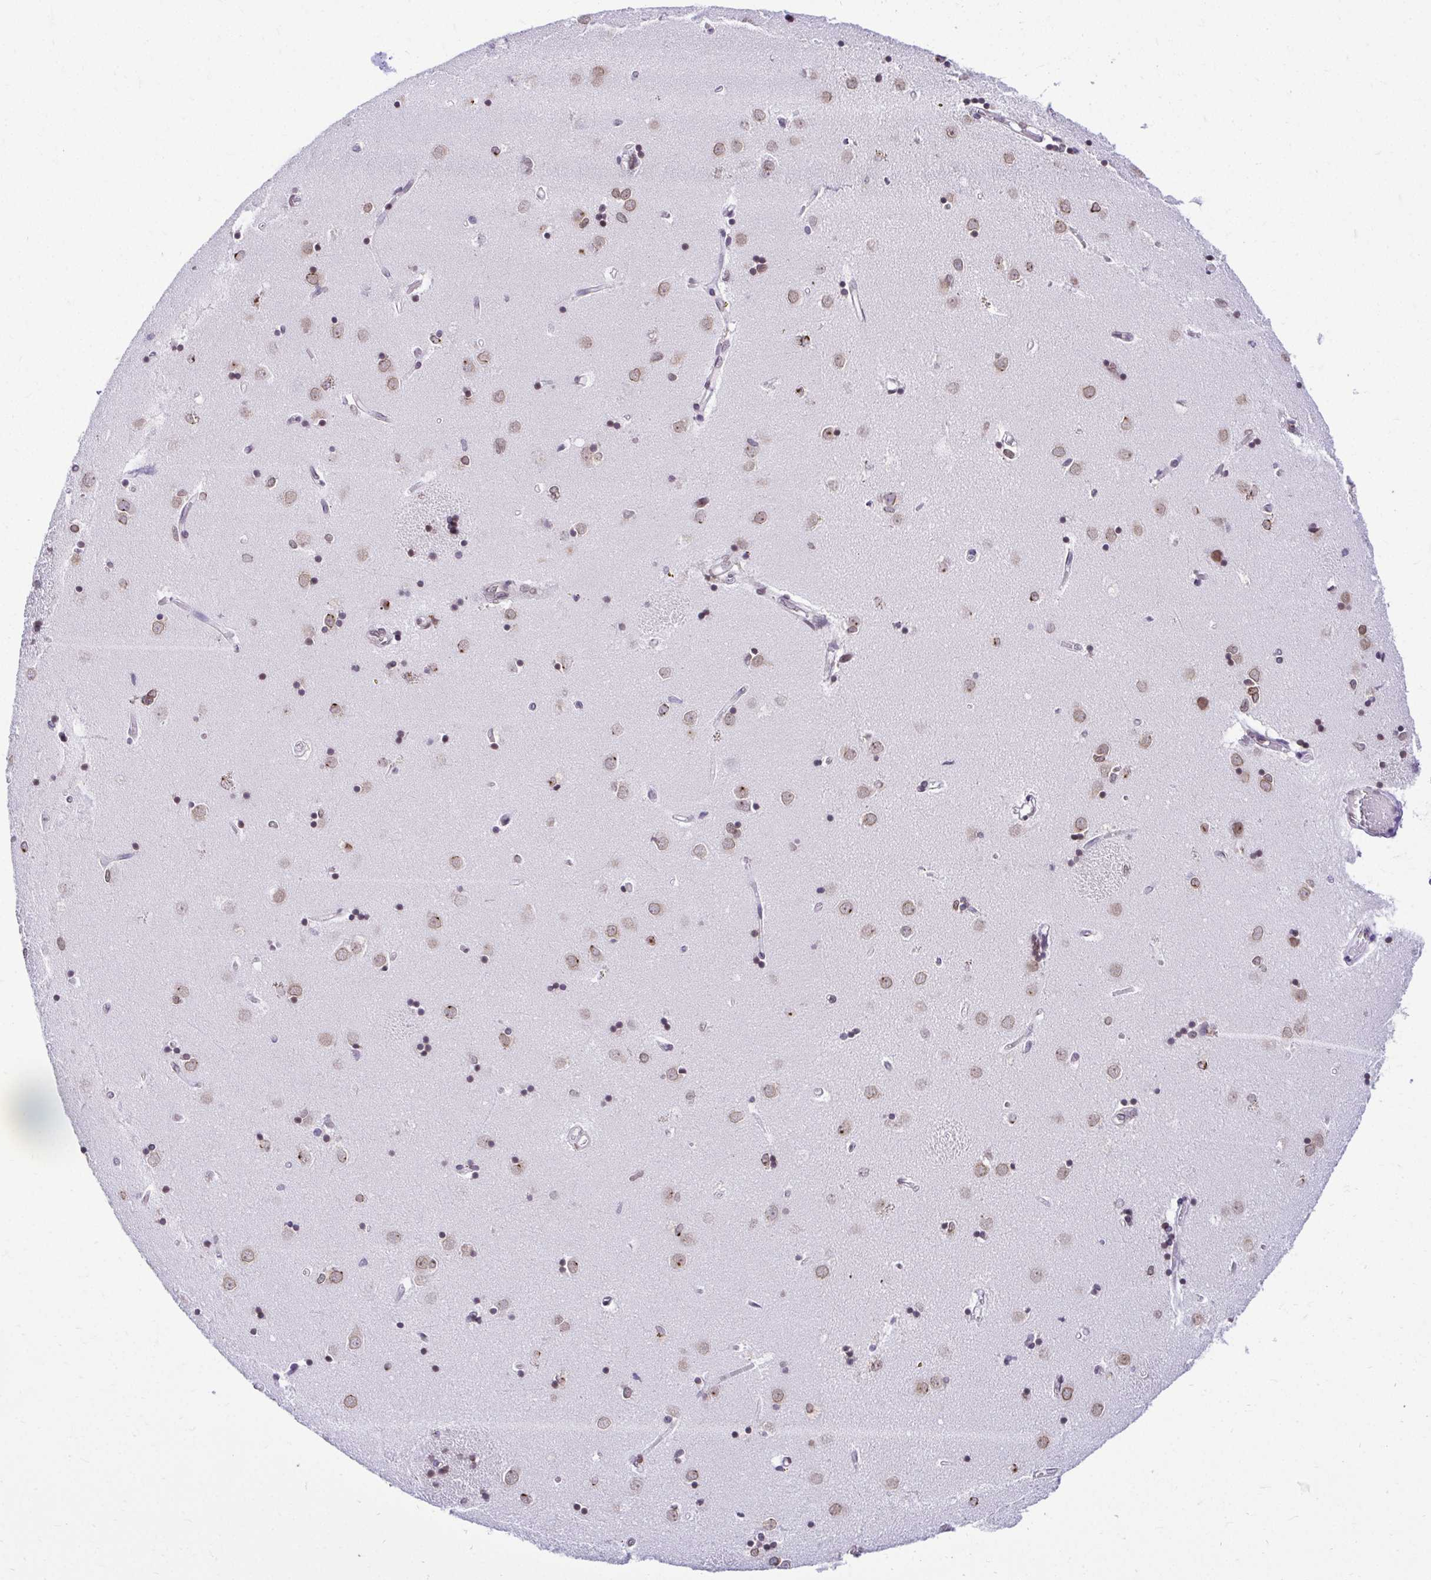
{"staining": {"intensity": "moderate", "quantity": "<25%", "location": "nuclear"}, "tissue": "caudate", "cell_type": "Glial cells", "image_type": "normal", "snomed": [{"axis": "morphology", "description": "Normal tissue, NOS"}, {"axis": "topography", "description": "Lateral ventricle wall"}], "caption": "An immunohistochemistry (IHC) histopathology image of normal tissue is shown. Protein staining in brown labels moderate nuclear positivity in caudate within glial cells.", "gene": "BANF1", "patient": {"sex": "male", "age": 54}}